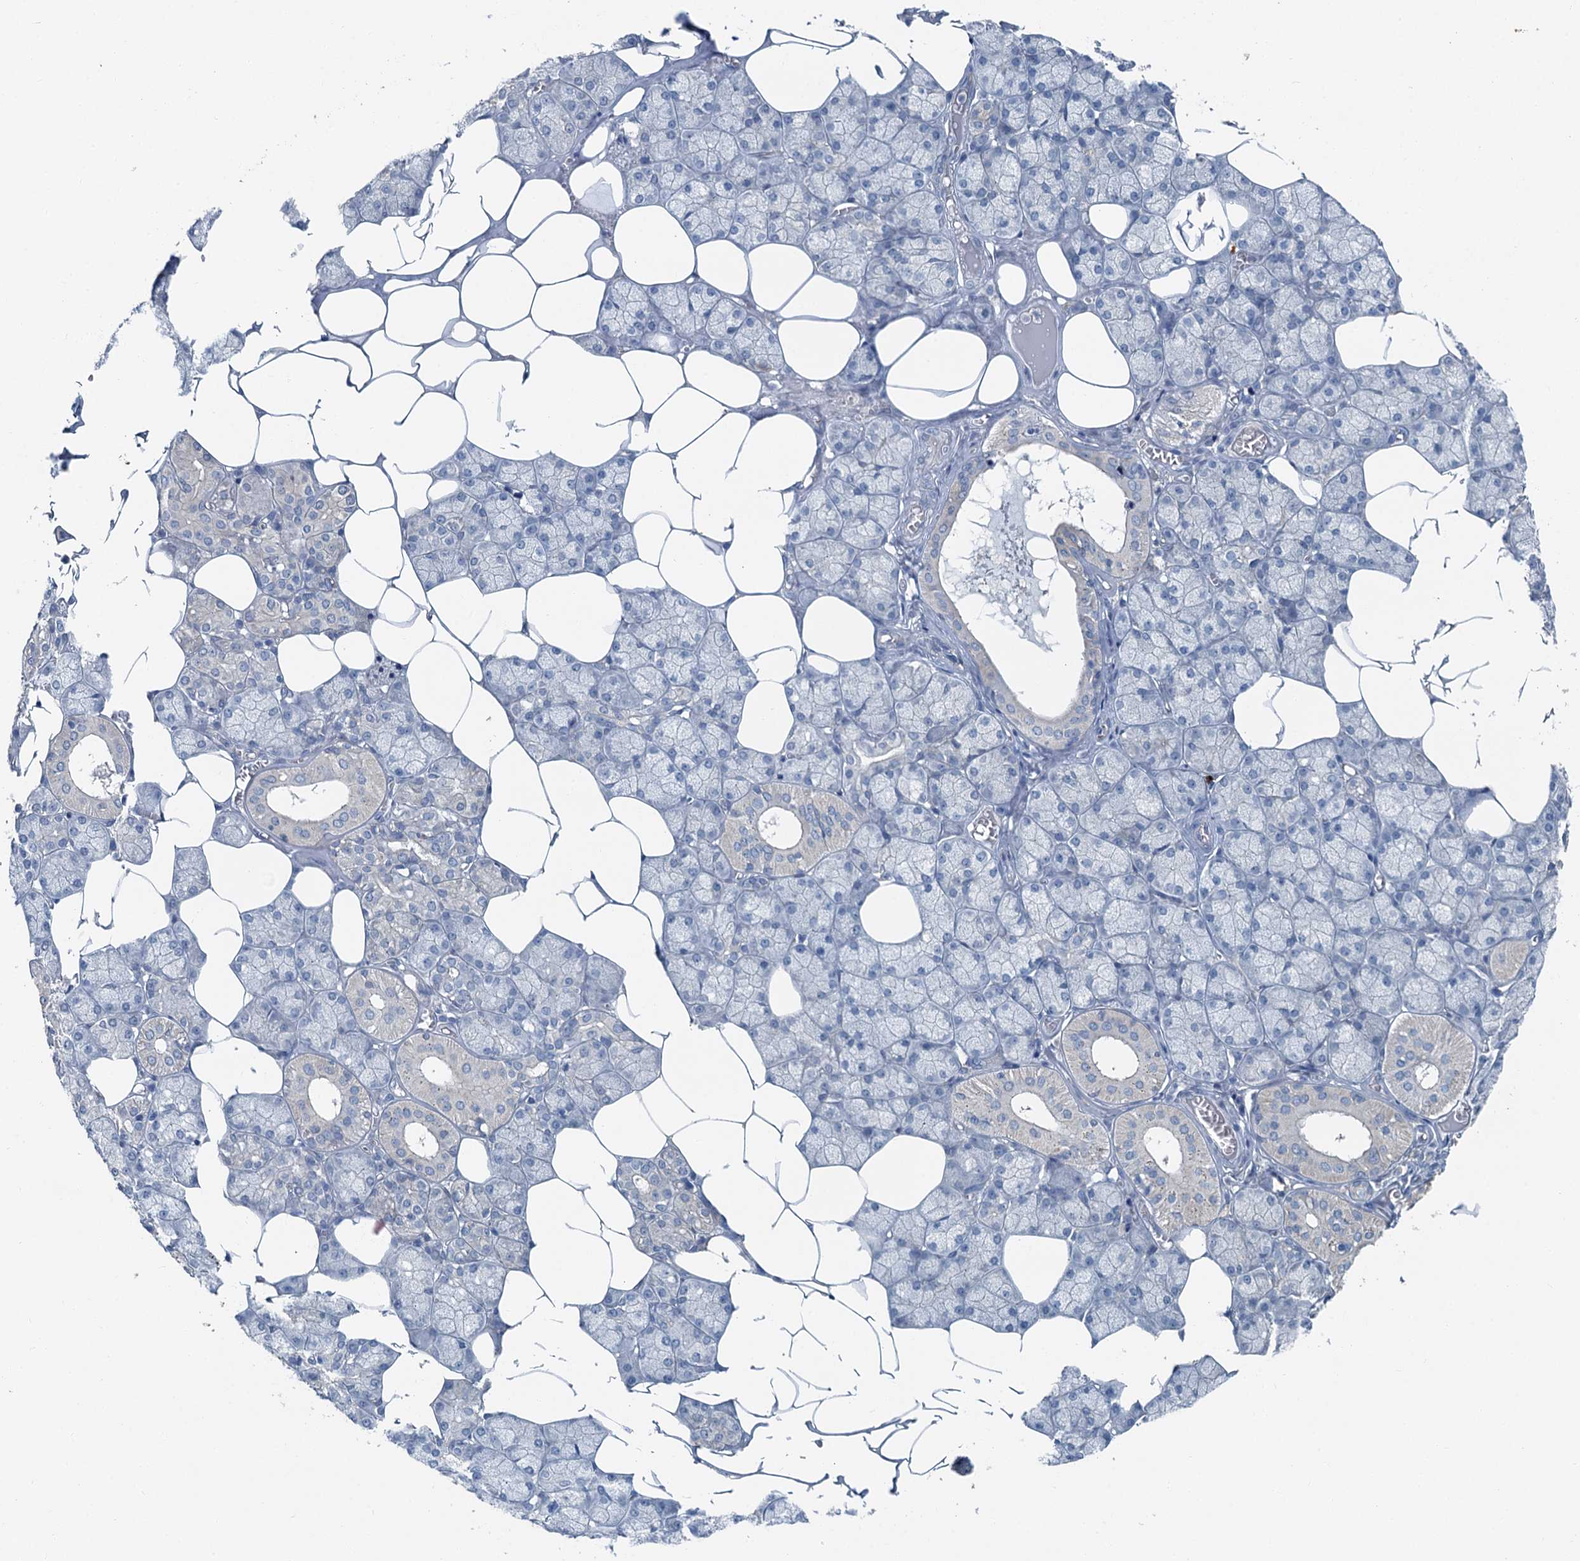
{"staining": {"intensity": "negative", "quantity": "none", "location": "none"}, "tissue": "salivary gland", "cell_type": "Glandular cells", "image_type": "normal", "snomed": [{"axis": "morphology", "description": "Normal tissue, NOS"}, {"axis": "topography", "description": "Salivary gland"}], "caption": "IHC of unremarkable salivary gland shows no expression in glandular cells.", "gene": "C6orf120", "patient": {"sex": "male", "age": 62}}